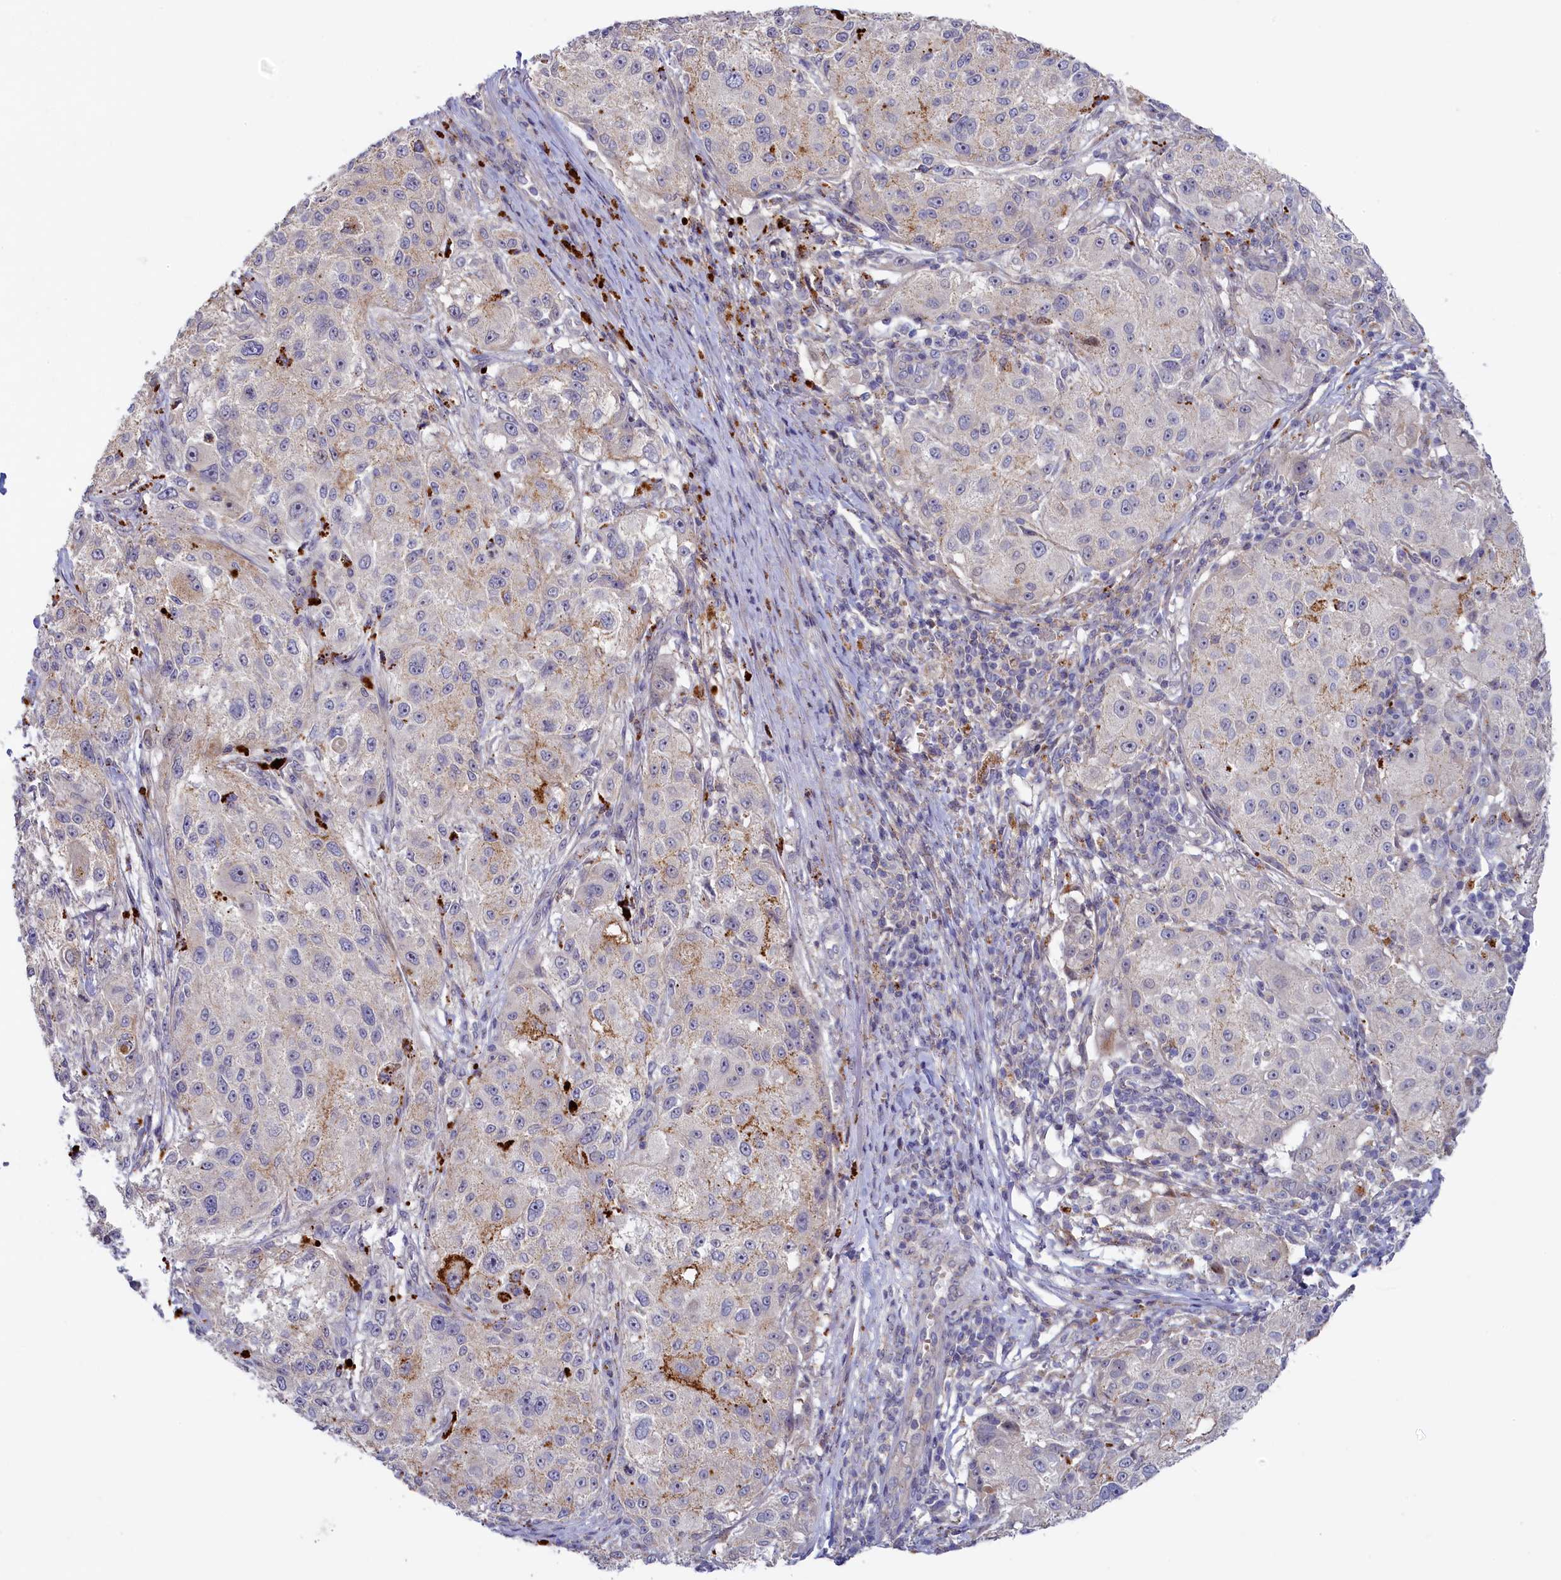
{"staining": {"intensity": "negative", "quantity": "none", "location": "none"}, "tissue": "melanoma", "cell_type": "Tumor cells", "image_type": "cancer", "snomed": [{"axis": "morphology", "description": "Necrosis, NOS"}, {"axis": "morphology", "description": "Malignant melanoma, NOS"}, {"axis": "topography", "description": "Skin"}], "caption": "This image is of melanoma stained with immunohistochemistry (IHC) to label a protein in brown with the nuclei are counter-stained blue. There is no expression in tumor cells. (DAB (3,3'-diaminobenzidine) IHC visualized using brightfield microscopy, high magnification).", "gene": "HYKK", "patient": {"sex": "female", "age": 87}}